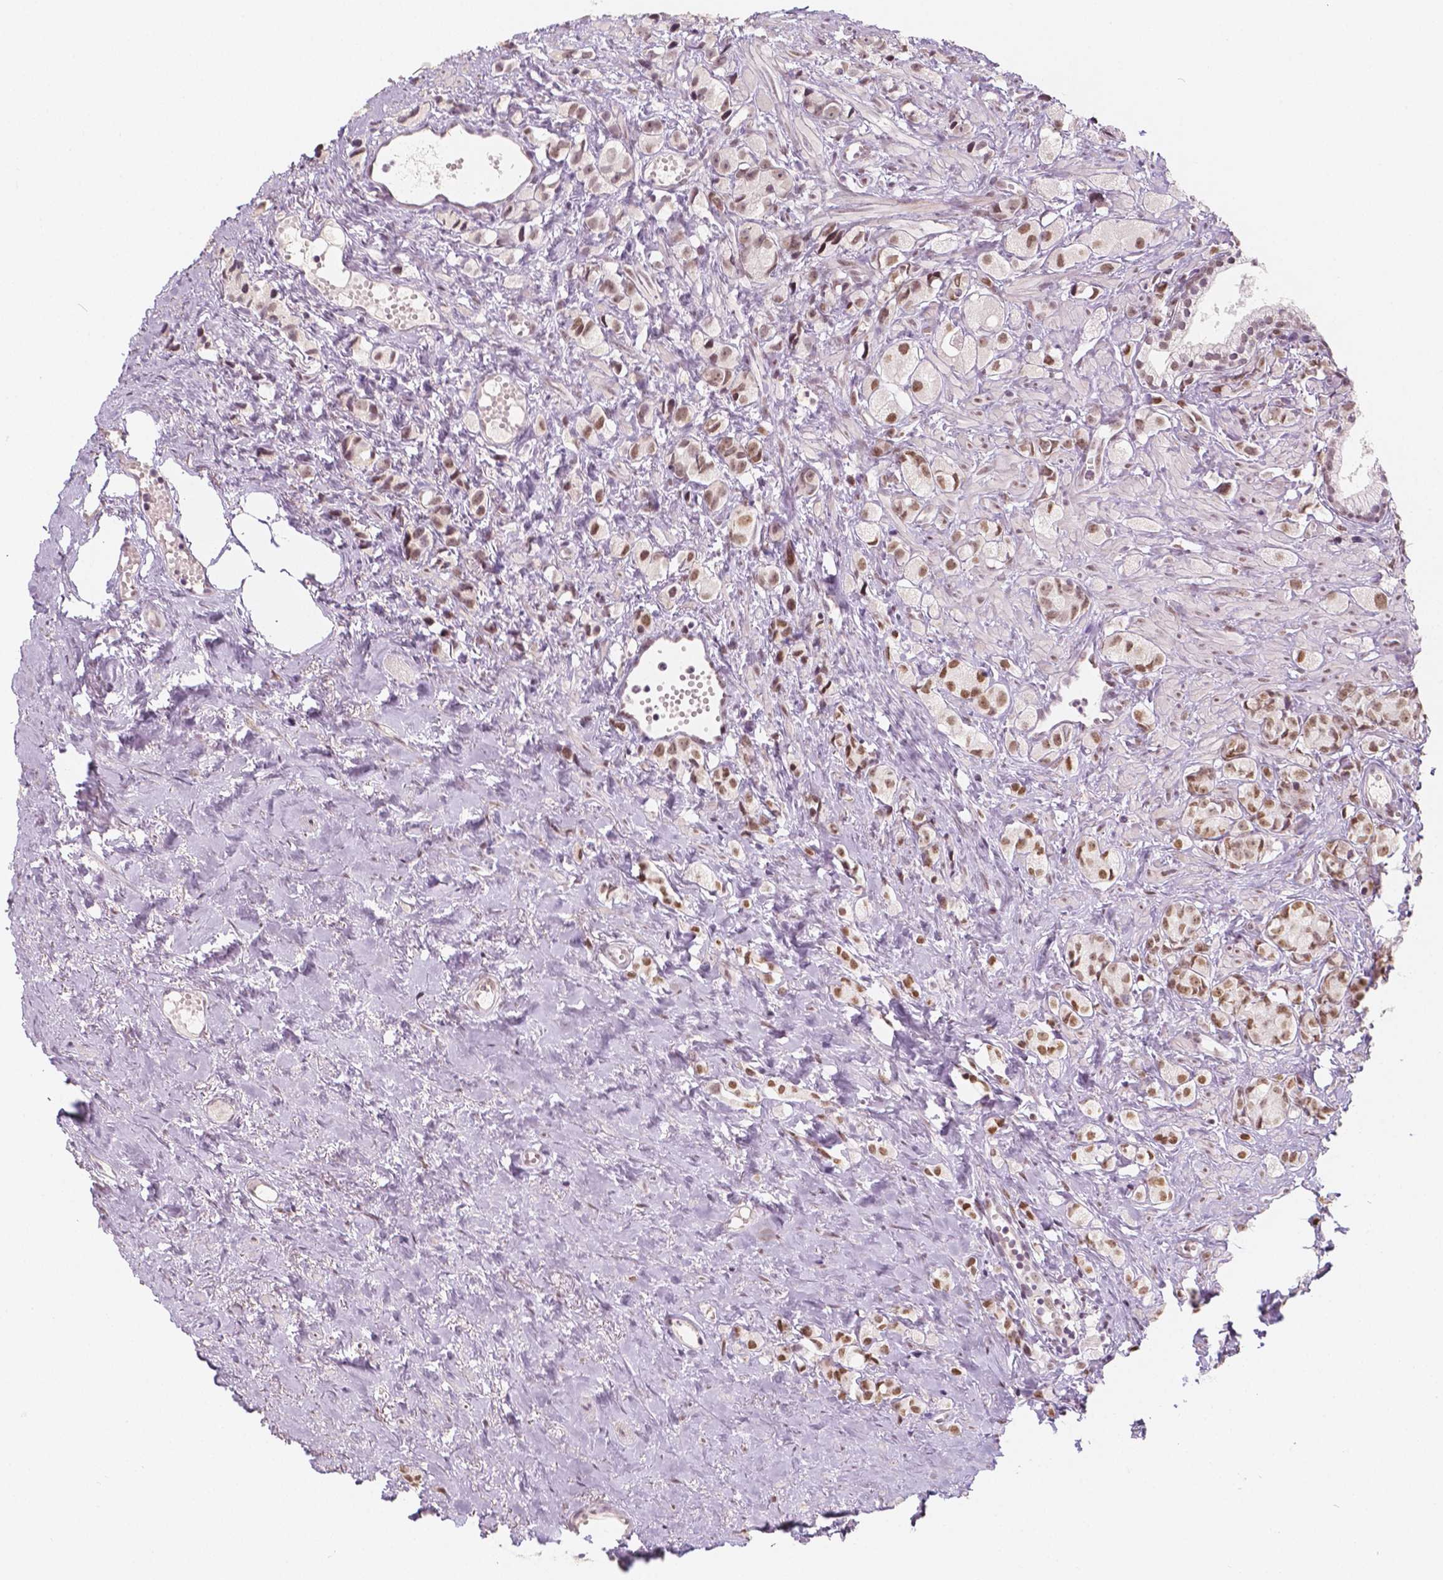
{"staining": {"intensity": "moderate", "quantity": "25%-75%", "location": "nuclear"}, "tissue": "prostate cancer", "cell_type": "Tumor cells", "image_type": "cancer", "snomed": [{"axis": "morphology", "description": "Adenocarcinoma, High grade"}, {"axis": "topography", "description": "Prostate"}], "caption": "Prostate cancer tissue displays moderate nuclear positivity in approximately 25%-75% of tumor cells, visualized by immunohistochemistry.", "gene": "KDM5B", "patient": {"sex": "male", "age": 81}}